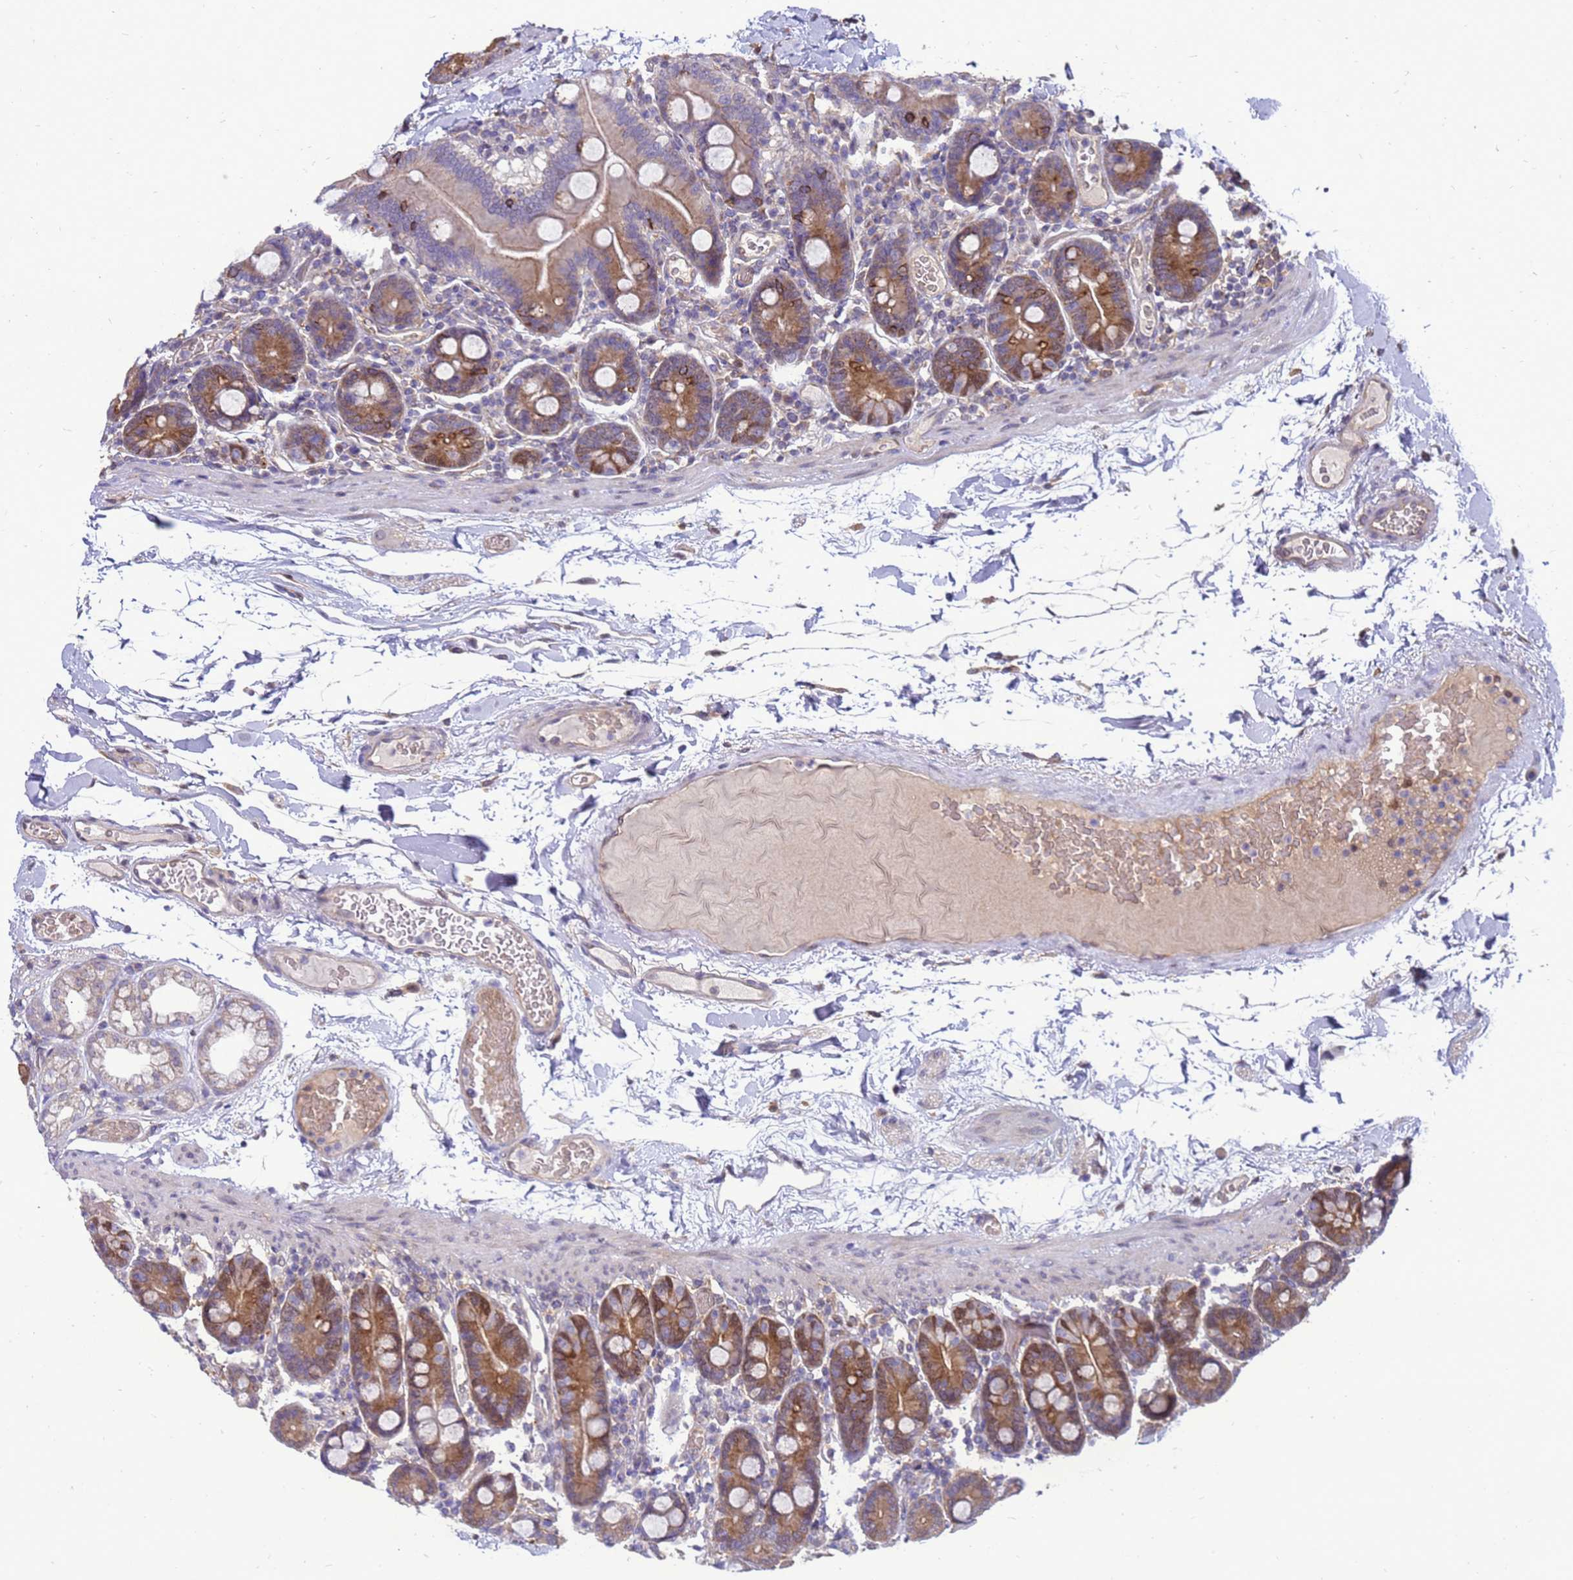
{"staining": {"intensity": "moderate", "quantity": "25%-75%", "location": "cytoplasmic/membranous"}, "tissue": "duodenum", "cell_type": "Glandular cells", "image_type": "normal", "snomed": [{"axis": "morphology", "description": "Normal tissue, NOS"}, {"axis": "topography", "description": "Duodenum"}], "caption": "DAB (3,3'-diaminobenzidine) immunohistochemical staining of normal duodenum displays moderate cytoplasmic/membranous protein expression in approximately 25%-75% of glandular cells.", "gene": "EIF4EBP3", "patient": {"sex": "male", "age": 55}}